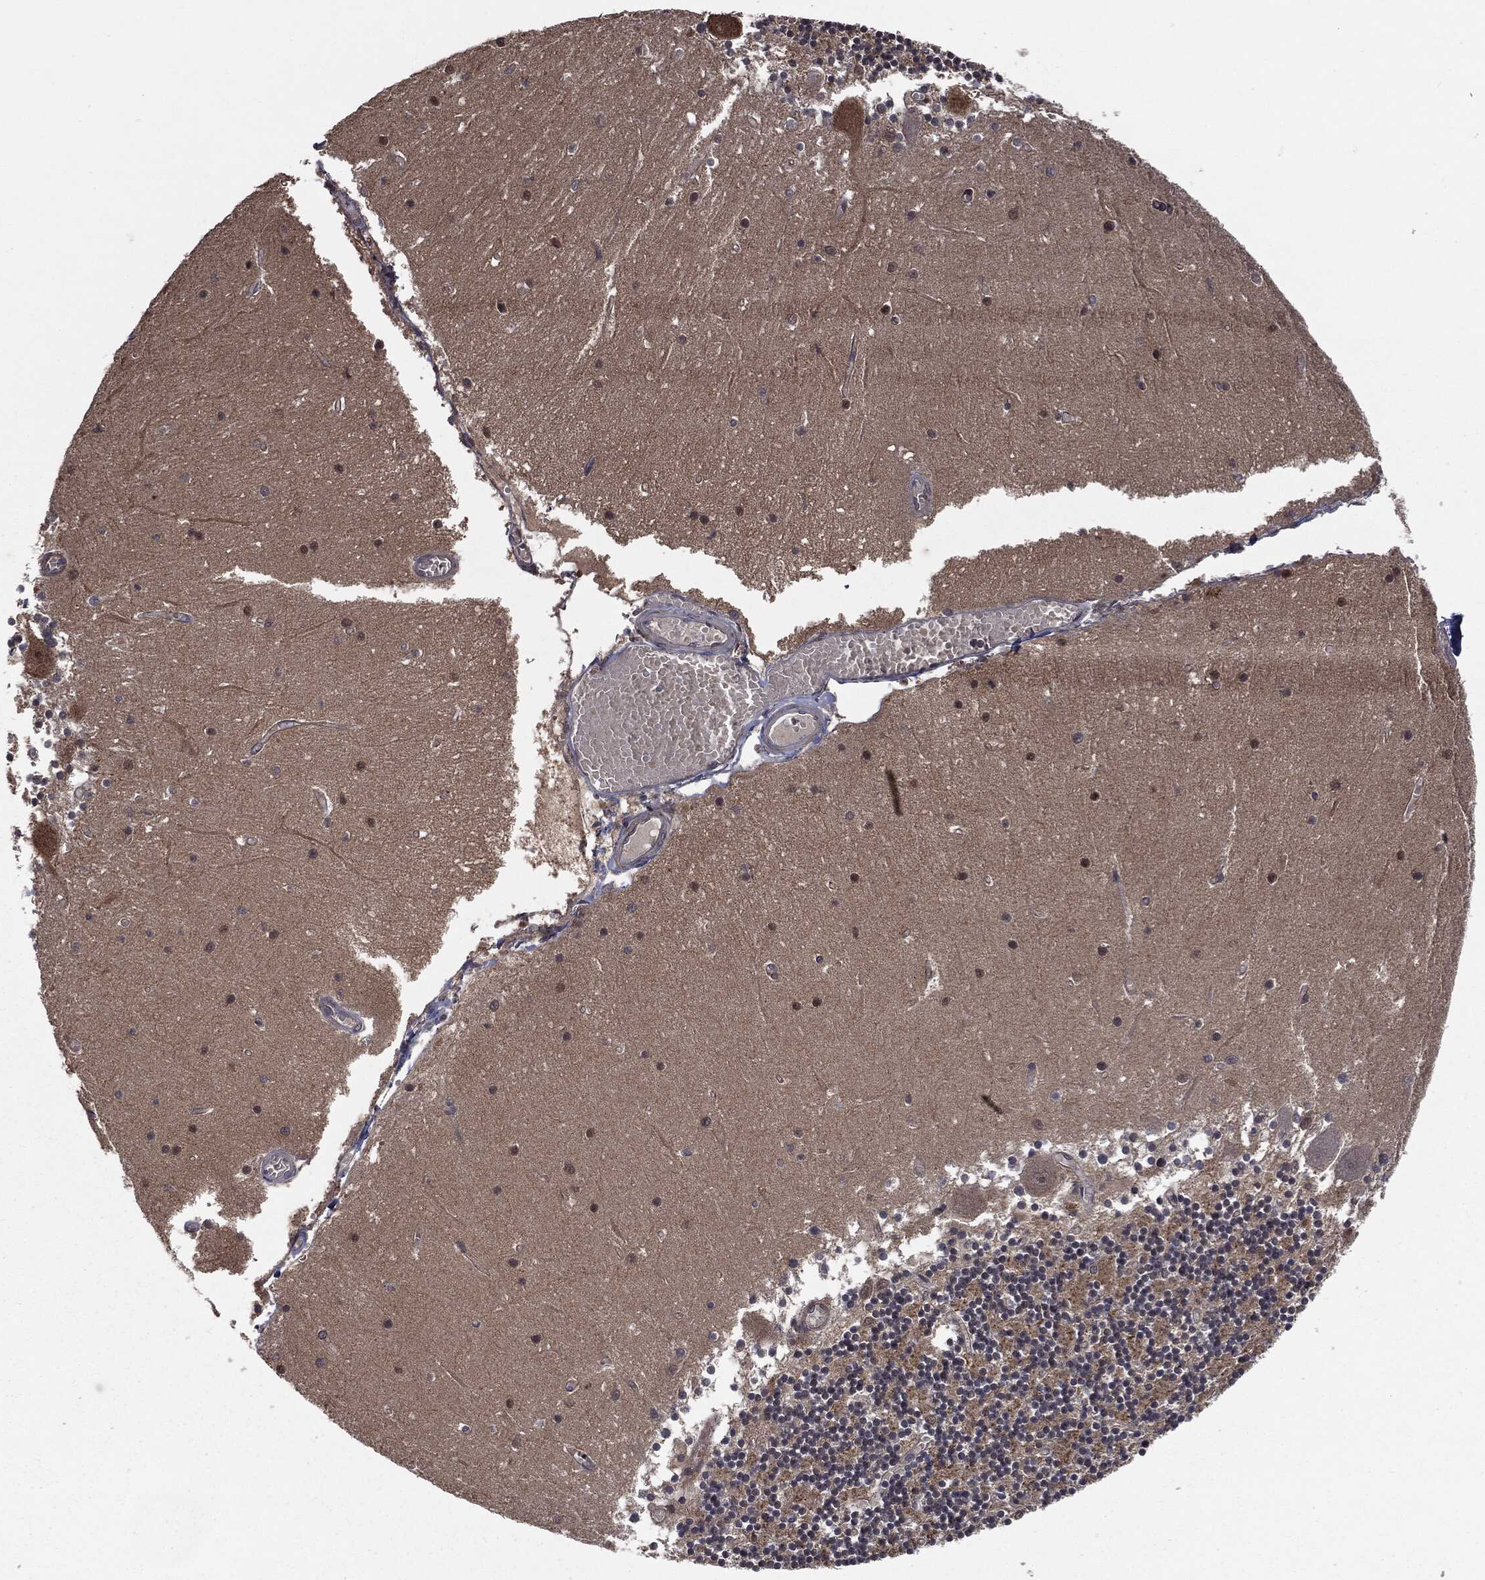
{"staining": {"intensity": "strong", "quantity": "<25%", "location": "cytoplasmic/membranous"}, "tissue": "cerebellum", "cell_type": "Cells in granular layer", "image_type": "normal", "snomed": [{"axis": "morphology", "description": "Normal tissue, NOS"}, {"axis": "topography", "description": "Cerebellum"}], "caption": "Immunohistochemistry (IHC) (DAB) staining of unremarkable human cerebellum reveals strong cytoplasmic/membranous protein expression in about <25% of cells in granular layer.", "gene": "EPS15L1", "patient": {"sex": "female", "age": 28}}